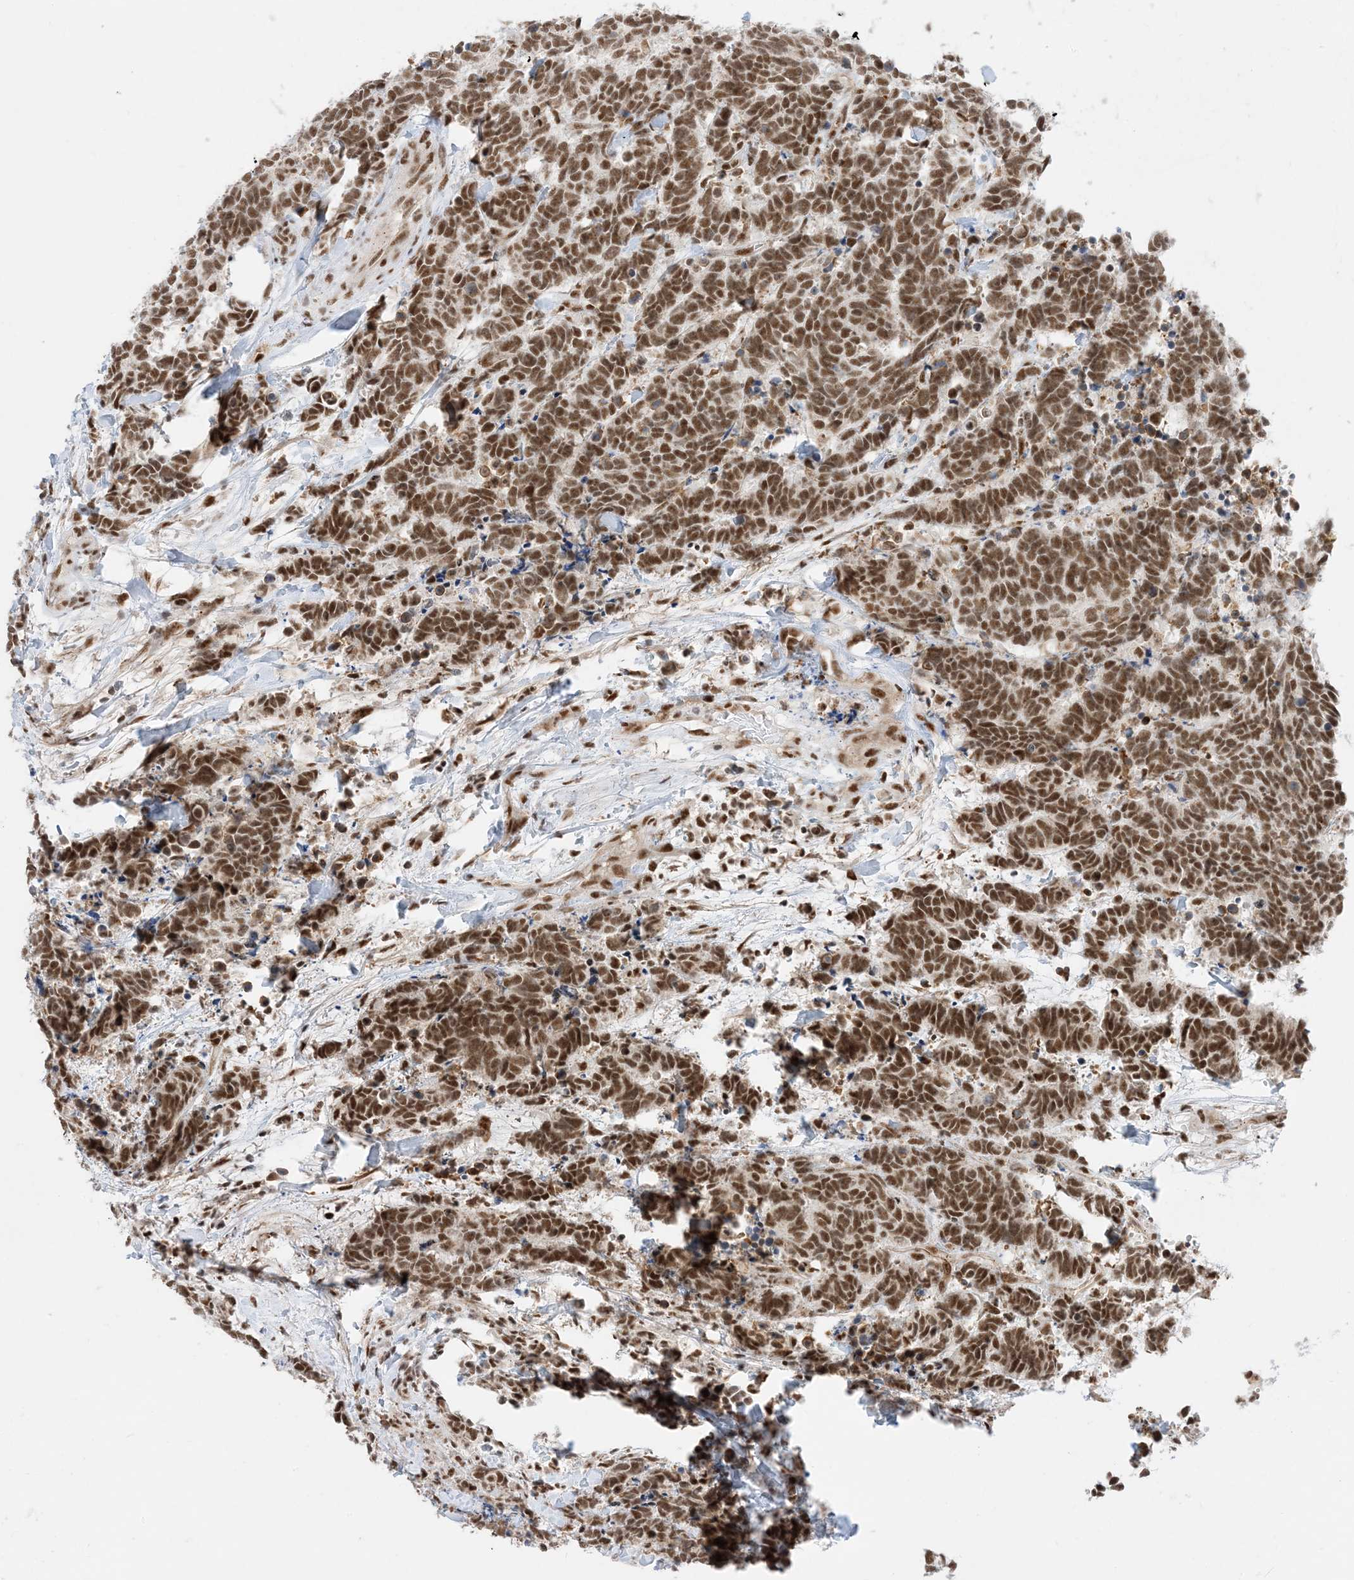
{"staining": {"intensity": "strong", "quantity": ">75%", "location": "nuclear"}, "tissue": "carcinoid", "cell_type": "Tumor cells", "image_type": "cancer", "snomed": [{"axis": "morphology", "description": "Carcinoma, NOS"}, {"axis": "morphology", "description": "Carcinoid, malignant, NOS"}, {"axis": "topography", "description": "Urinary bladder"}], "caption": "Carcinoid stained with DAB immunohistochemistry shows high levels of strong nuclear expression in approximately >75% of tumor cells. (IHC, brightfield microscopy, high magnification).", "gene": "SF3A3", "patient": {"sex": "male", "age": 57}}